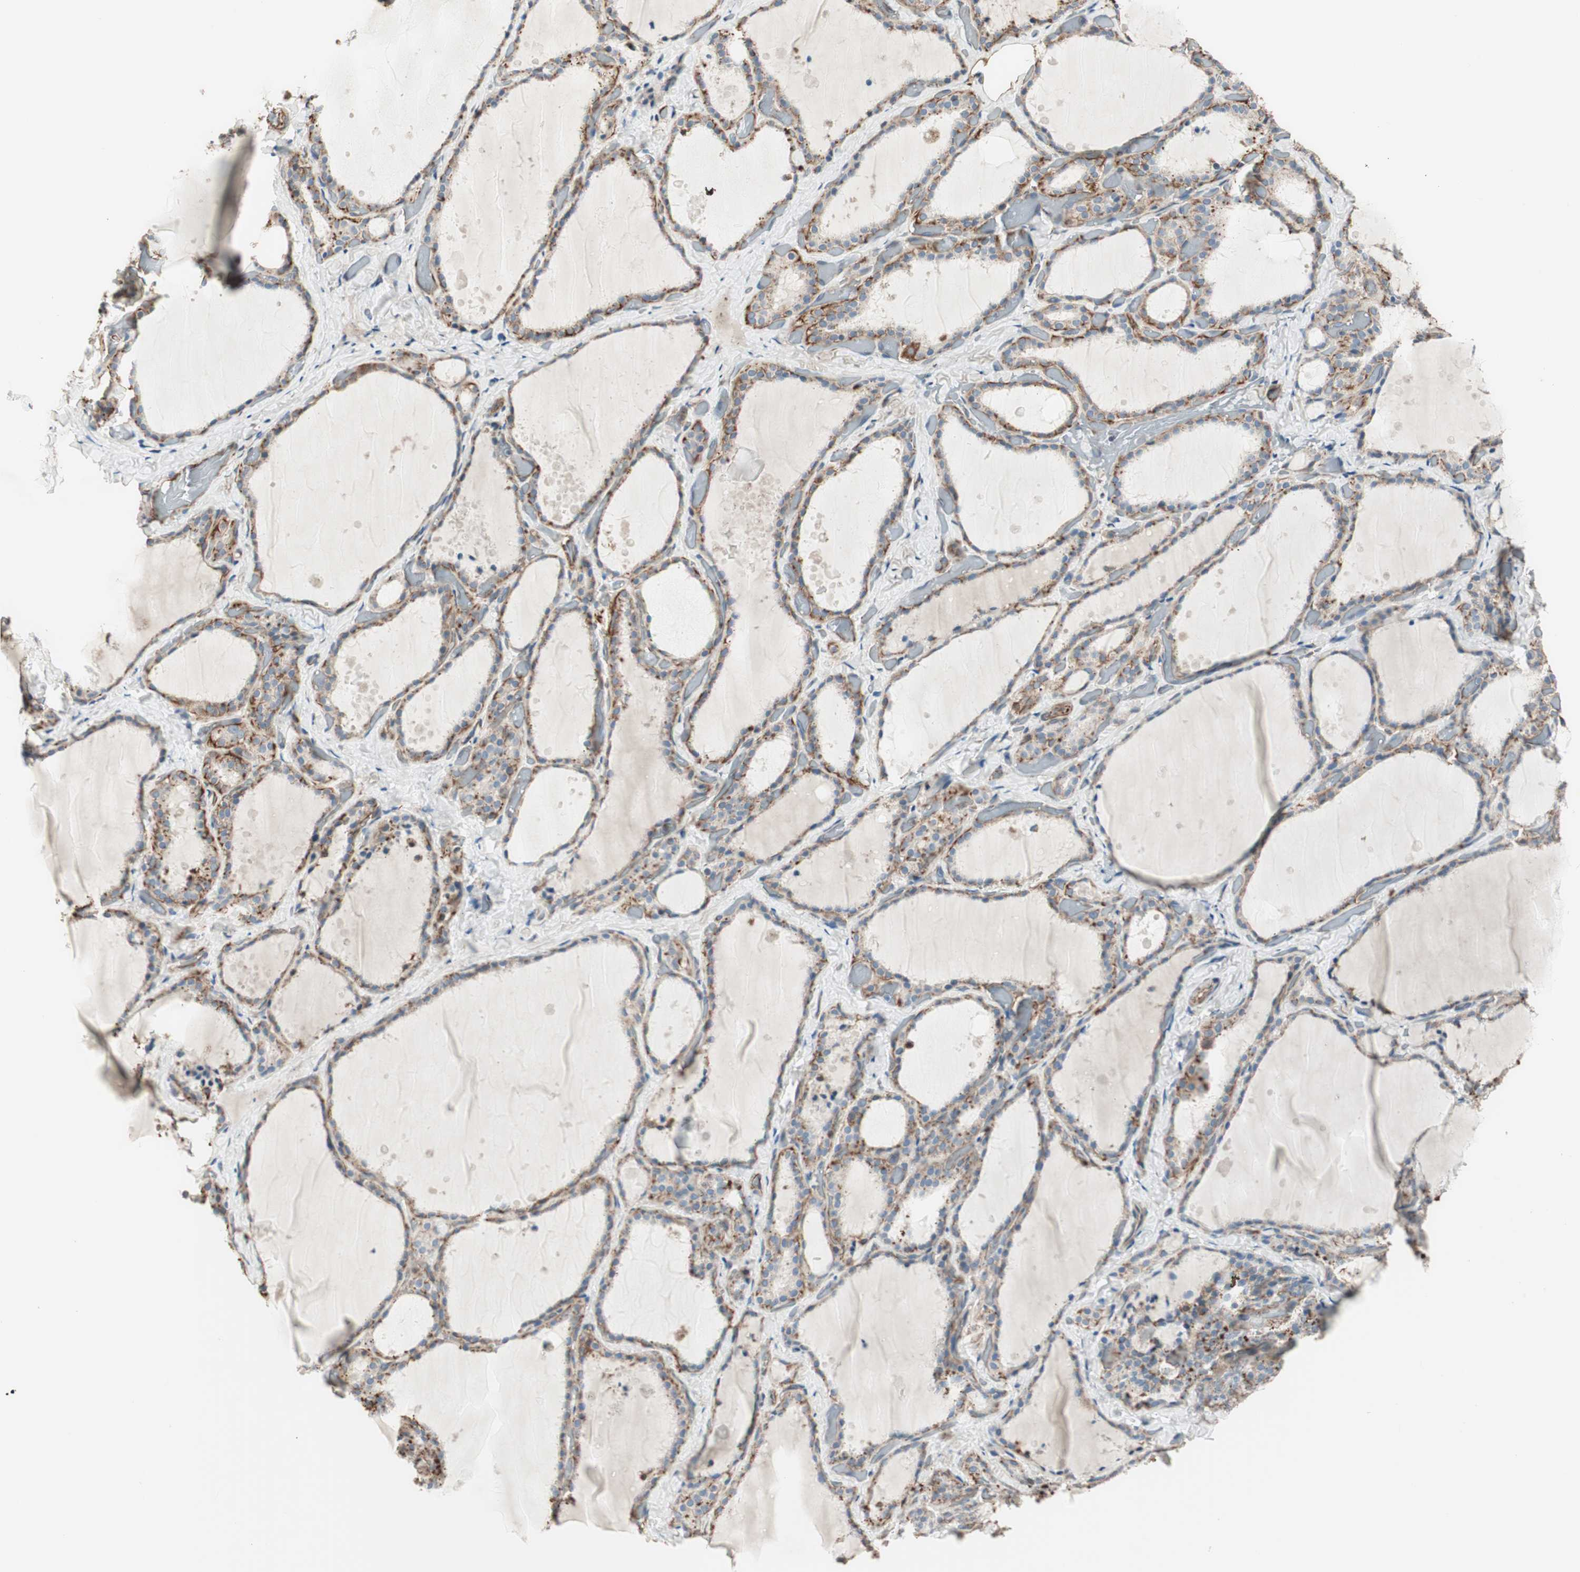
{"staining": {"intensity": "moderate", "quantity": "25%-75%", "location": "cytoplasmic/membranous"}, "tissue": "thyroid gland", "cell_type": "Glandular cells", "image_type": "normal", "snomed": [{"axis": "morphology", "description": "Normal tissue, NOS"}, {"axis": "topography", "description": "Thyroid gland"}], "caption": "IHC (DAB (3,3'-diaminobenzidine)) staining of unremarkable human thyroid gland reveals moderate cytoplasmic/membranous protein staining in approximately 25%-75% of glandular cells. (Stains: DAB in brown, nuclei in blue, Microscopy: brightfield microscopy at high magnification).", "gene": "SRCIN1", "patient": {"sex": "female", "age": 44}}